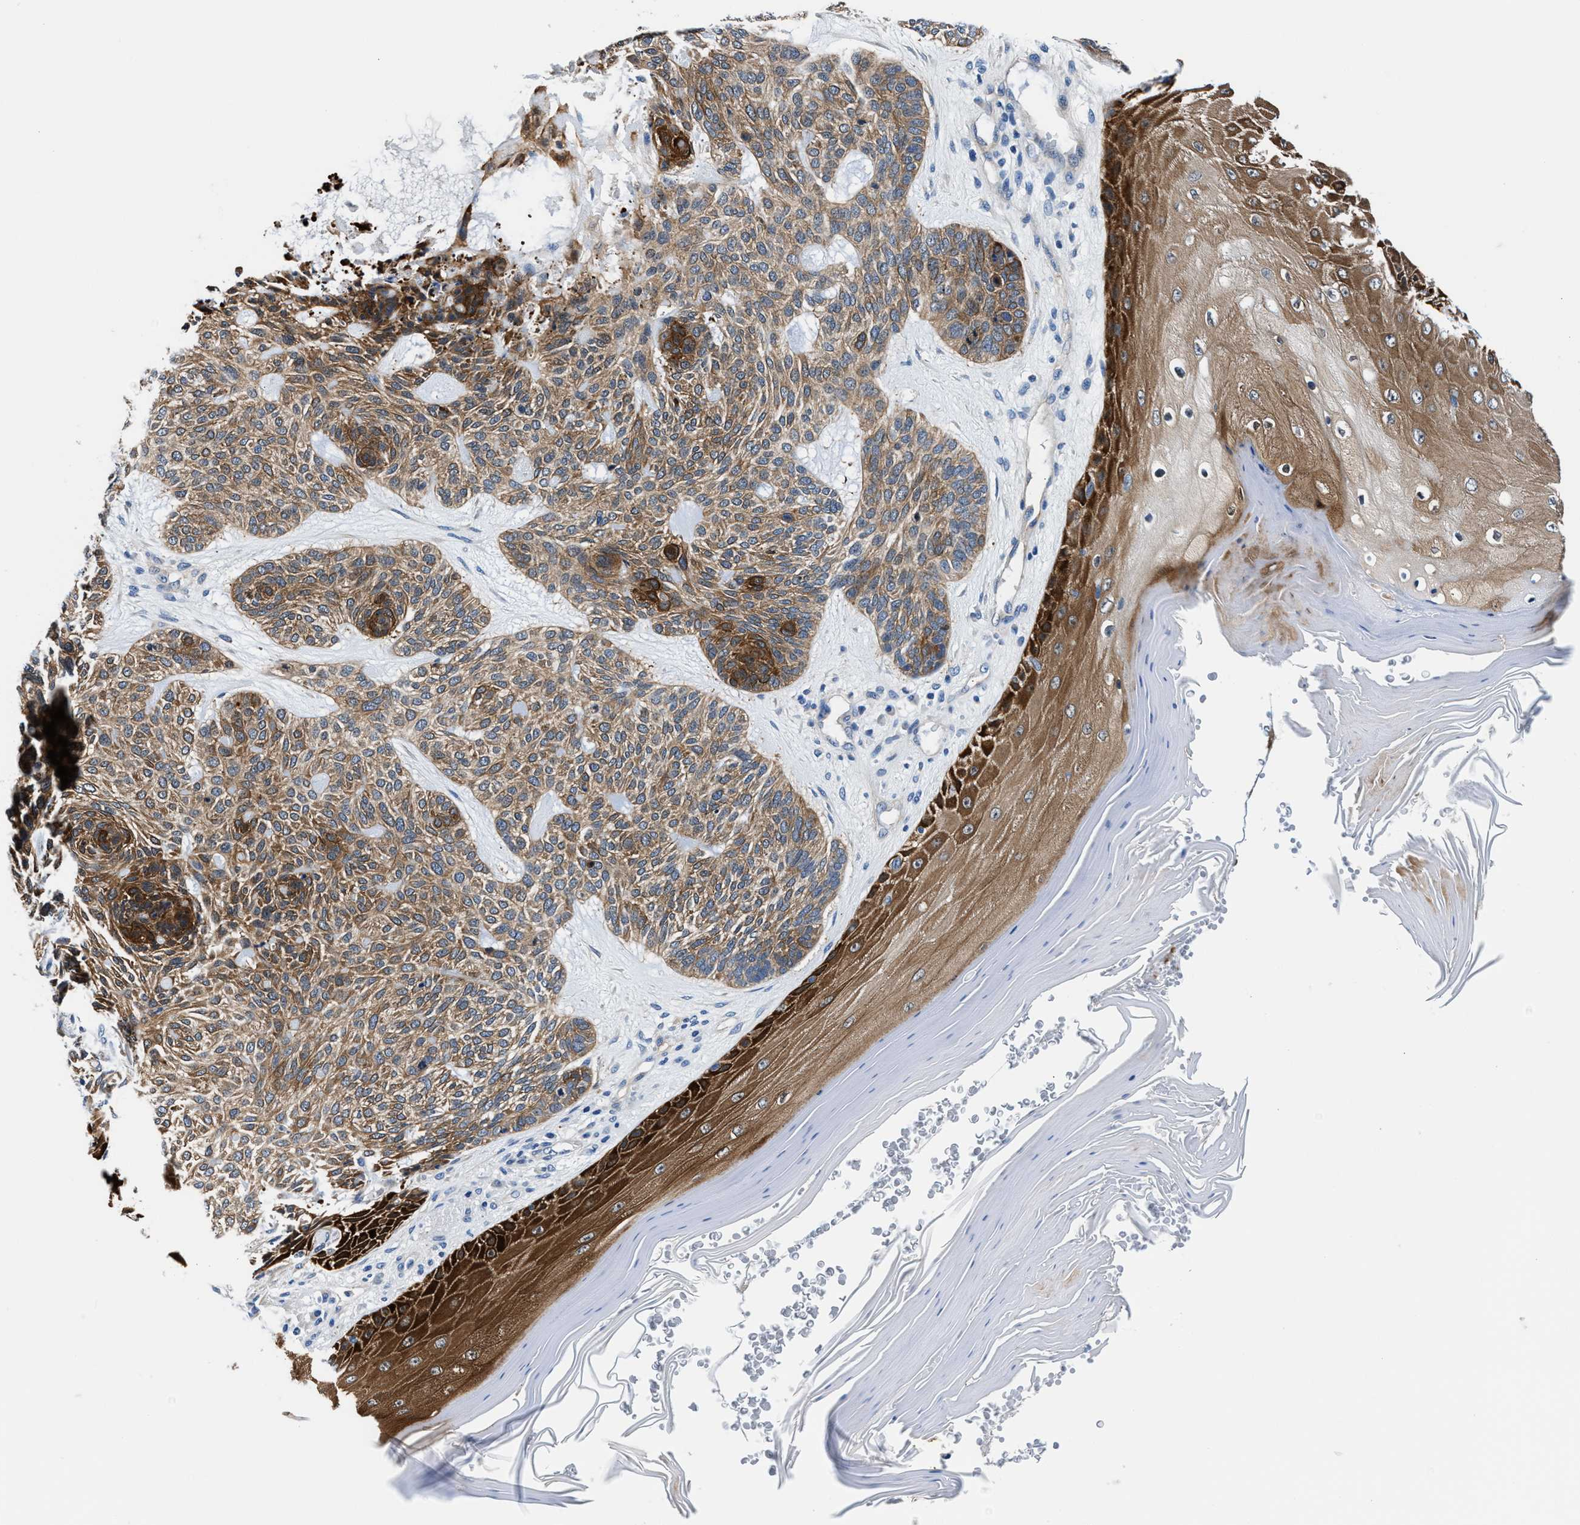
{"staining": {"intensity": "moderate", "quantity": ">75%", "location": "cytoplasmic/membranous"}, "tissue": "skin cancer", "cell_type": "Tumor cells", "image_type": "cancer", "snomed": [{"axis": "morphology", "description": "Basal cell carcinoma"}, {"axis": "topography", "description": "Skin"}], "caption": "This histopathology image exhibits IHC staining of human skin cancer, with medium moderate cytoplasmic/membranous expression in approximately >75% of tumor cells.", "gene": "PARG", "patient": {"sex": "male", "age": 55}}